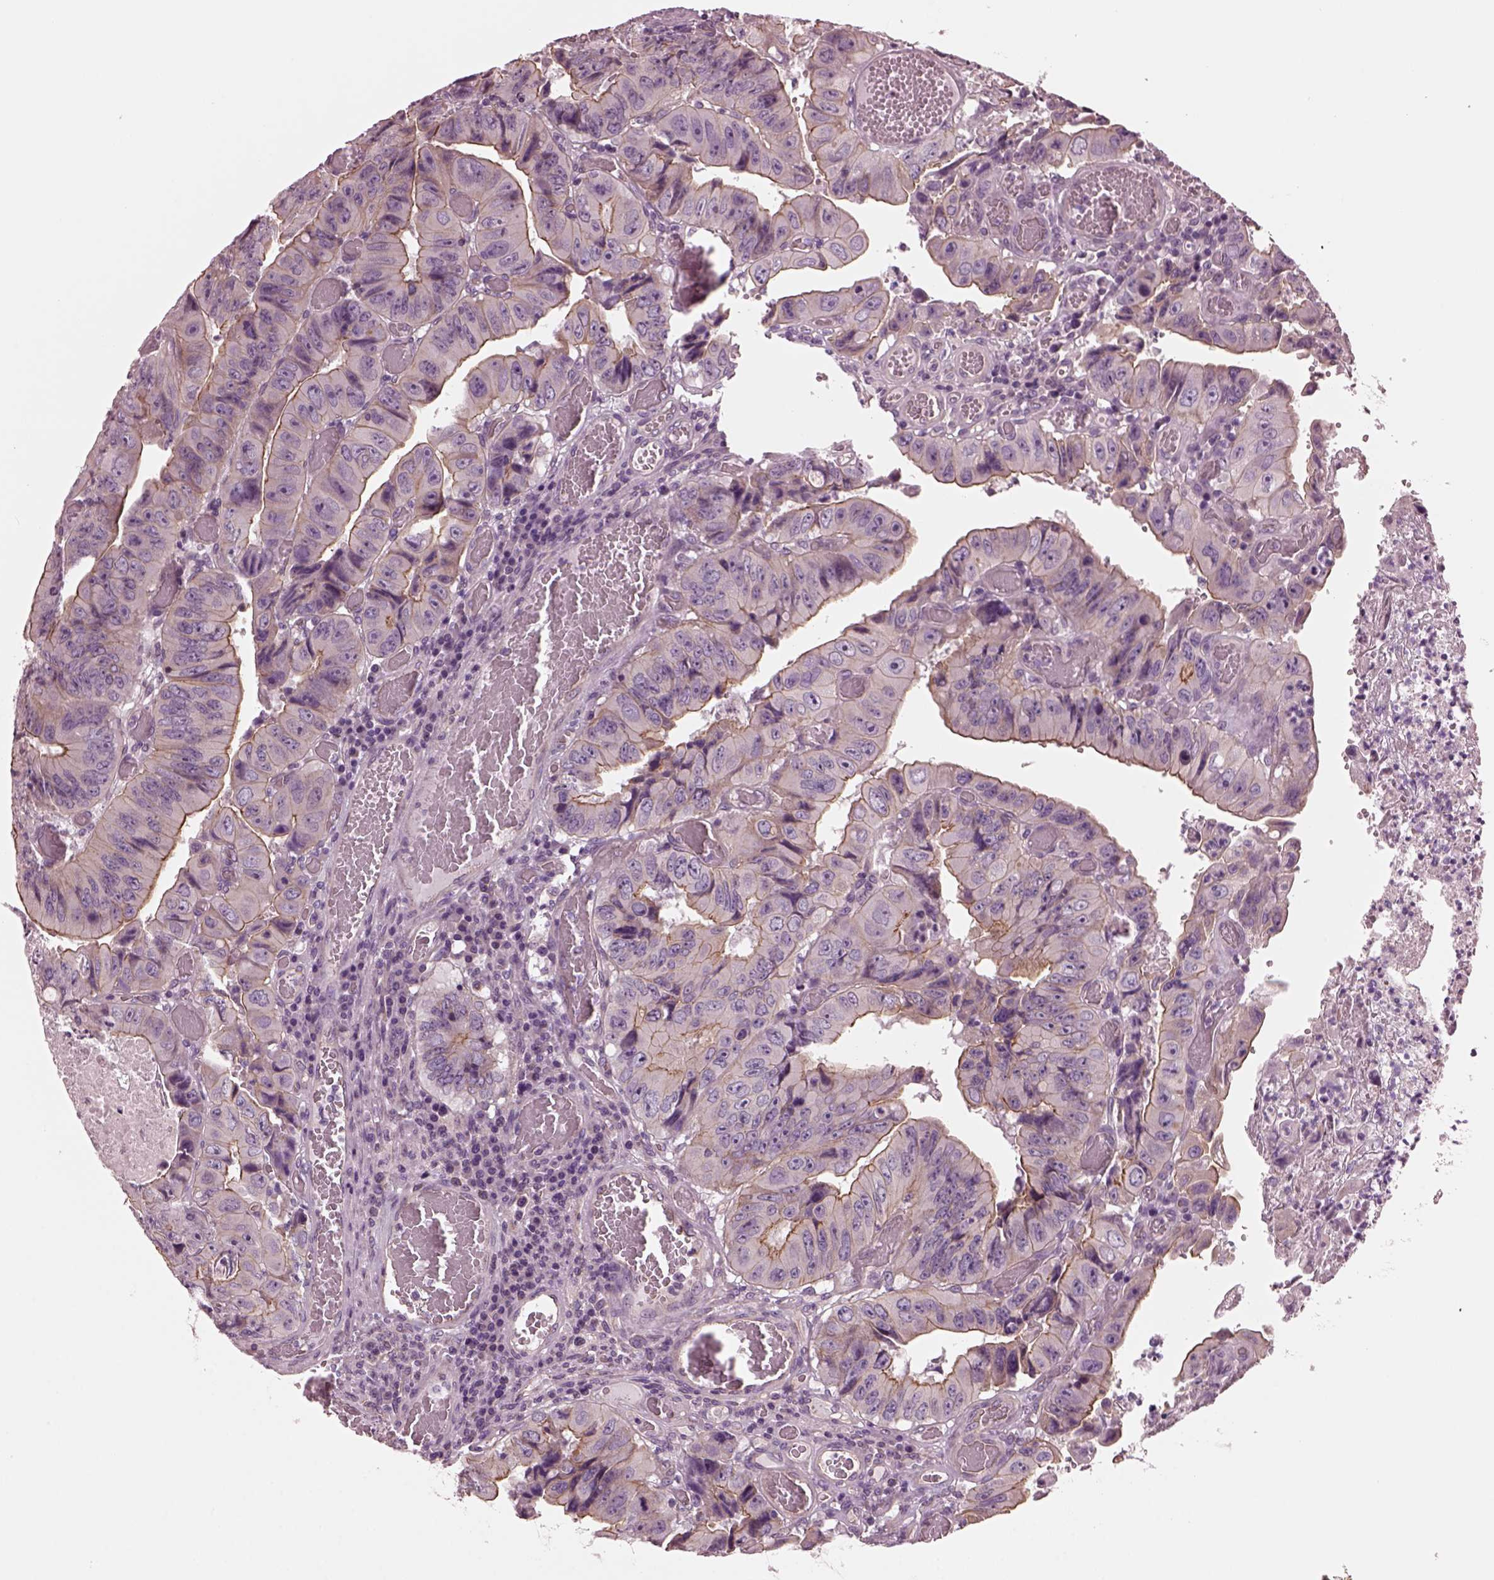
{"staining": {"intensity": "moderate", "quantity": ">75%", "location": "cytoplasmic/membranous"}, "tissue": "colorectal cancer", "cell_type": "Tumor cells", "image_type": "cancer", "snomed": [{"axis": "morphology", "description": "Adenocarcinoma, NOS"}, {"axis": "topography", "description": "Colon"}], "caption": "Immunohistochemical staining of human colorectal cancer (adenocarcinoma) shows medium levels of moderate cytoplasmic/membranous positivity in about >75% of tumor cells.", "gene": "ODAD1", "patient": {"sex": "female", "age": 84}}